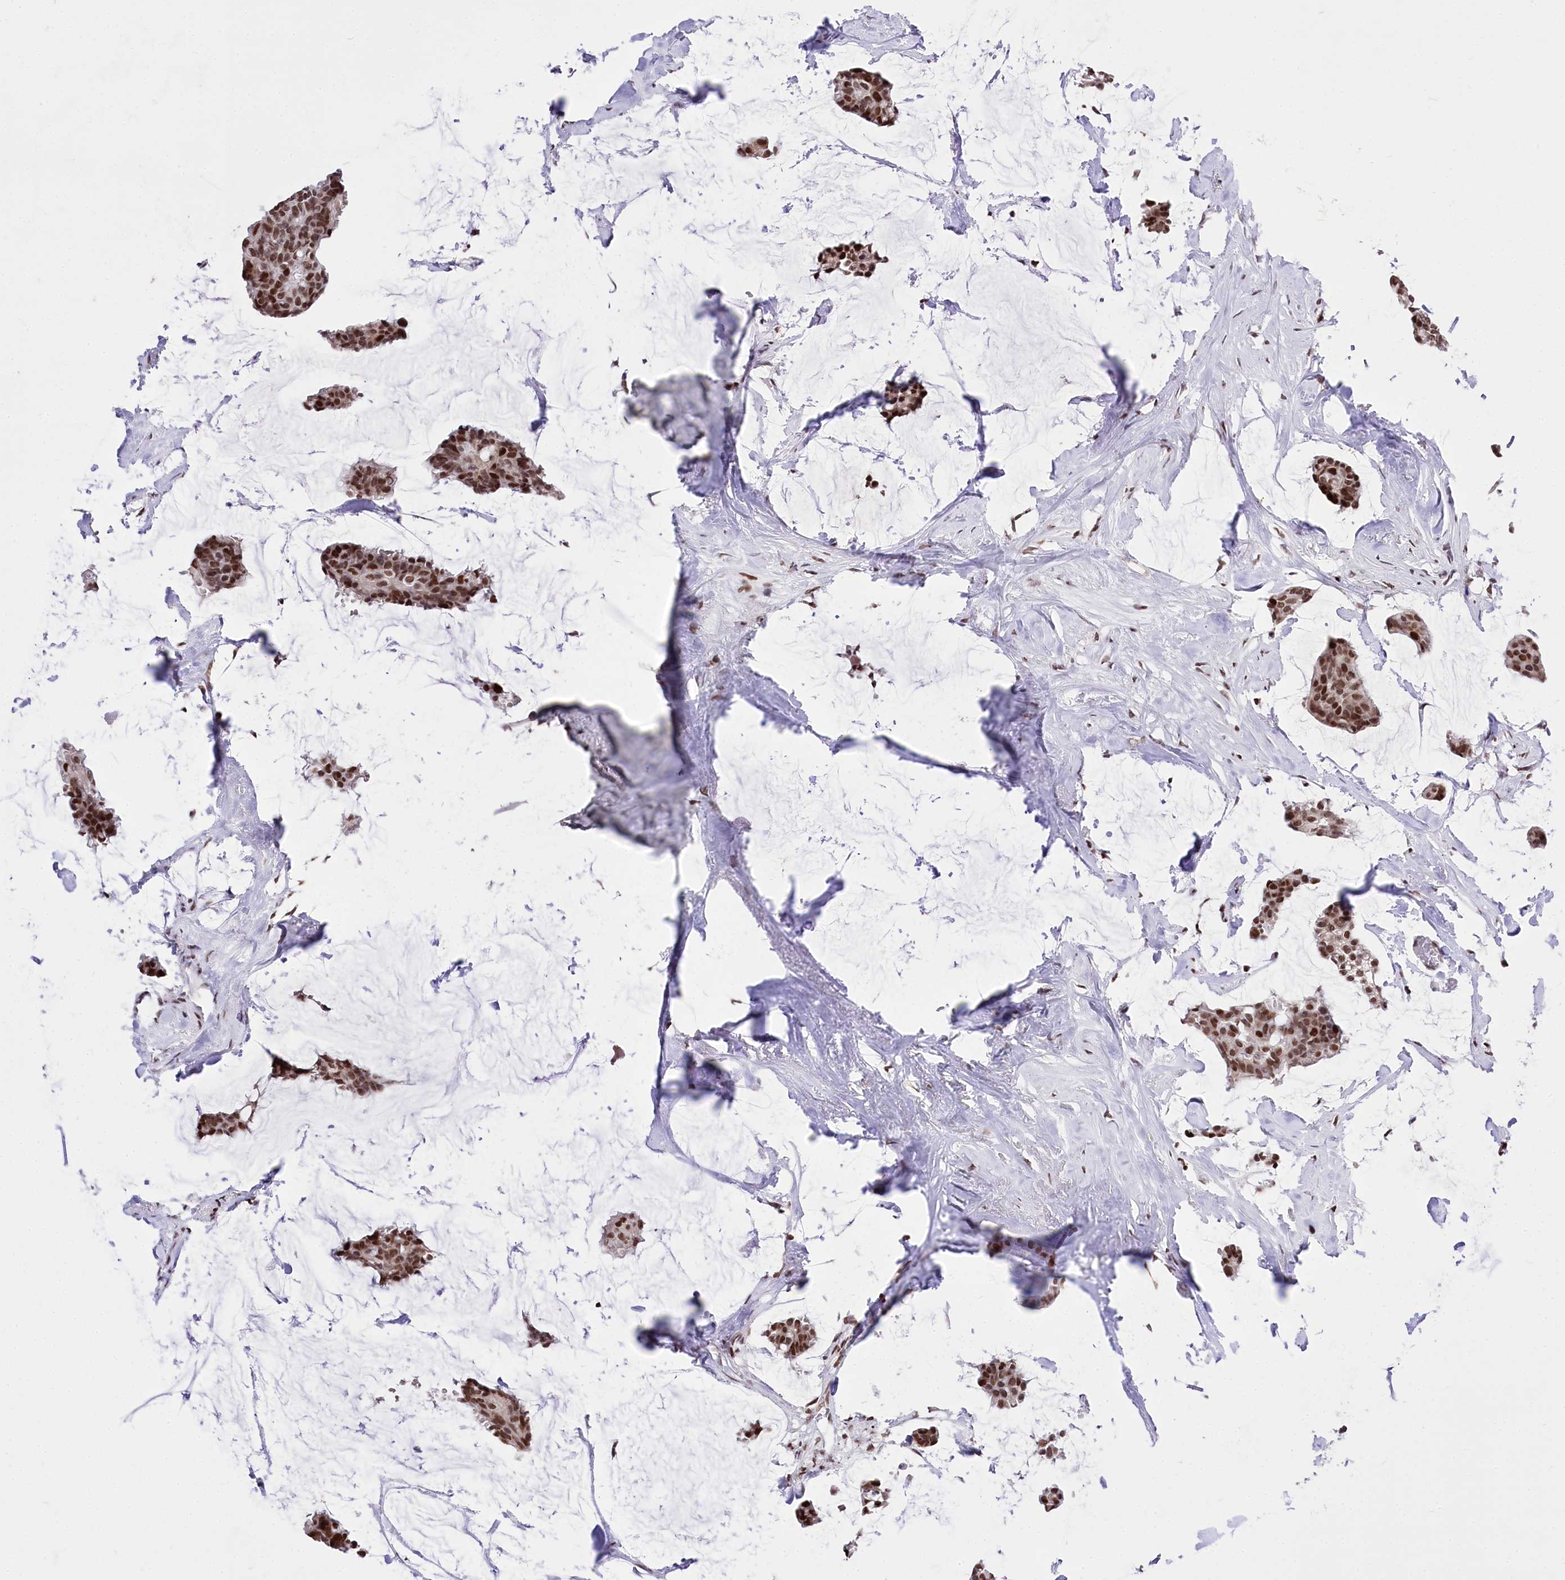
{"staining": {"intensity": "strong", "quantity": ">75%", "location": "nuclear"}, "tissue": "breast cancer", "cell_type": "Tumor cells", "image_type": "cancer", "snomed": [{"axis": "morphology", "description": "Duct carcinoma"}, {"axis": "topography", "description": "Breast"}], "caption": "IHC (DAB) staining of breast intraductal carcinoma exhibits strong nuclear protein expression in approximately >75% of tumor cells.", "gene": "POU4F3", "patient": {"sex": "female", "age": 93}}